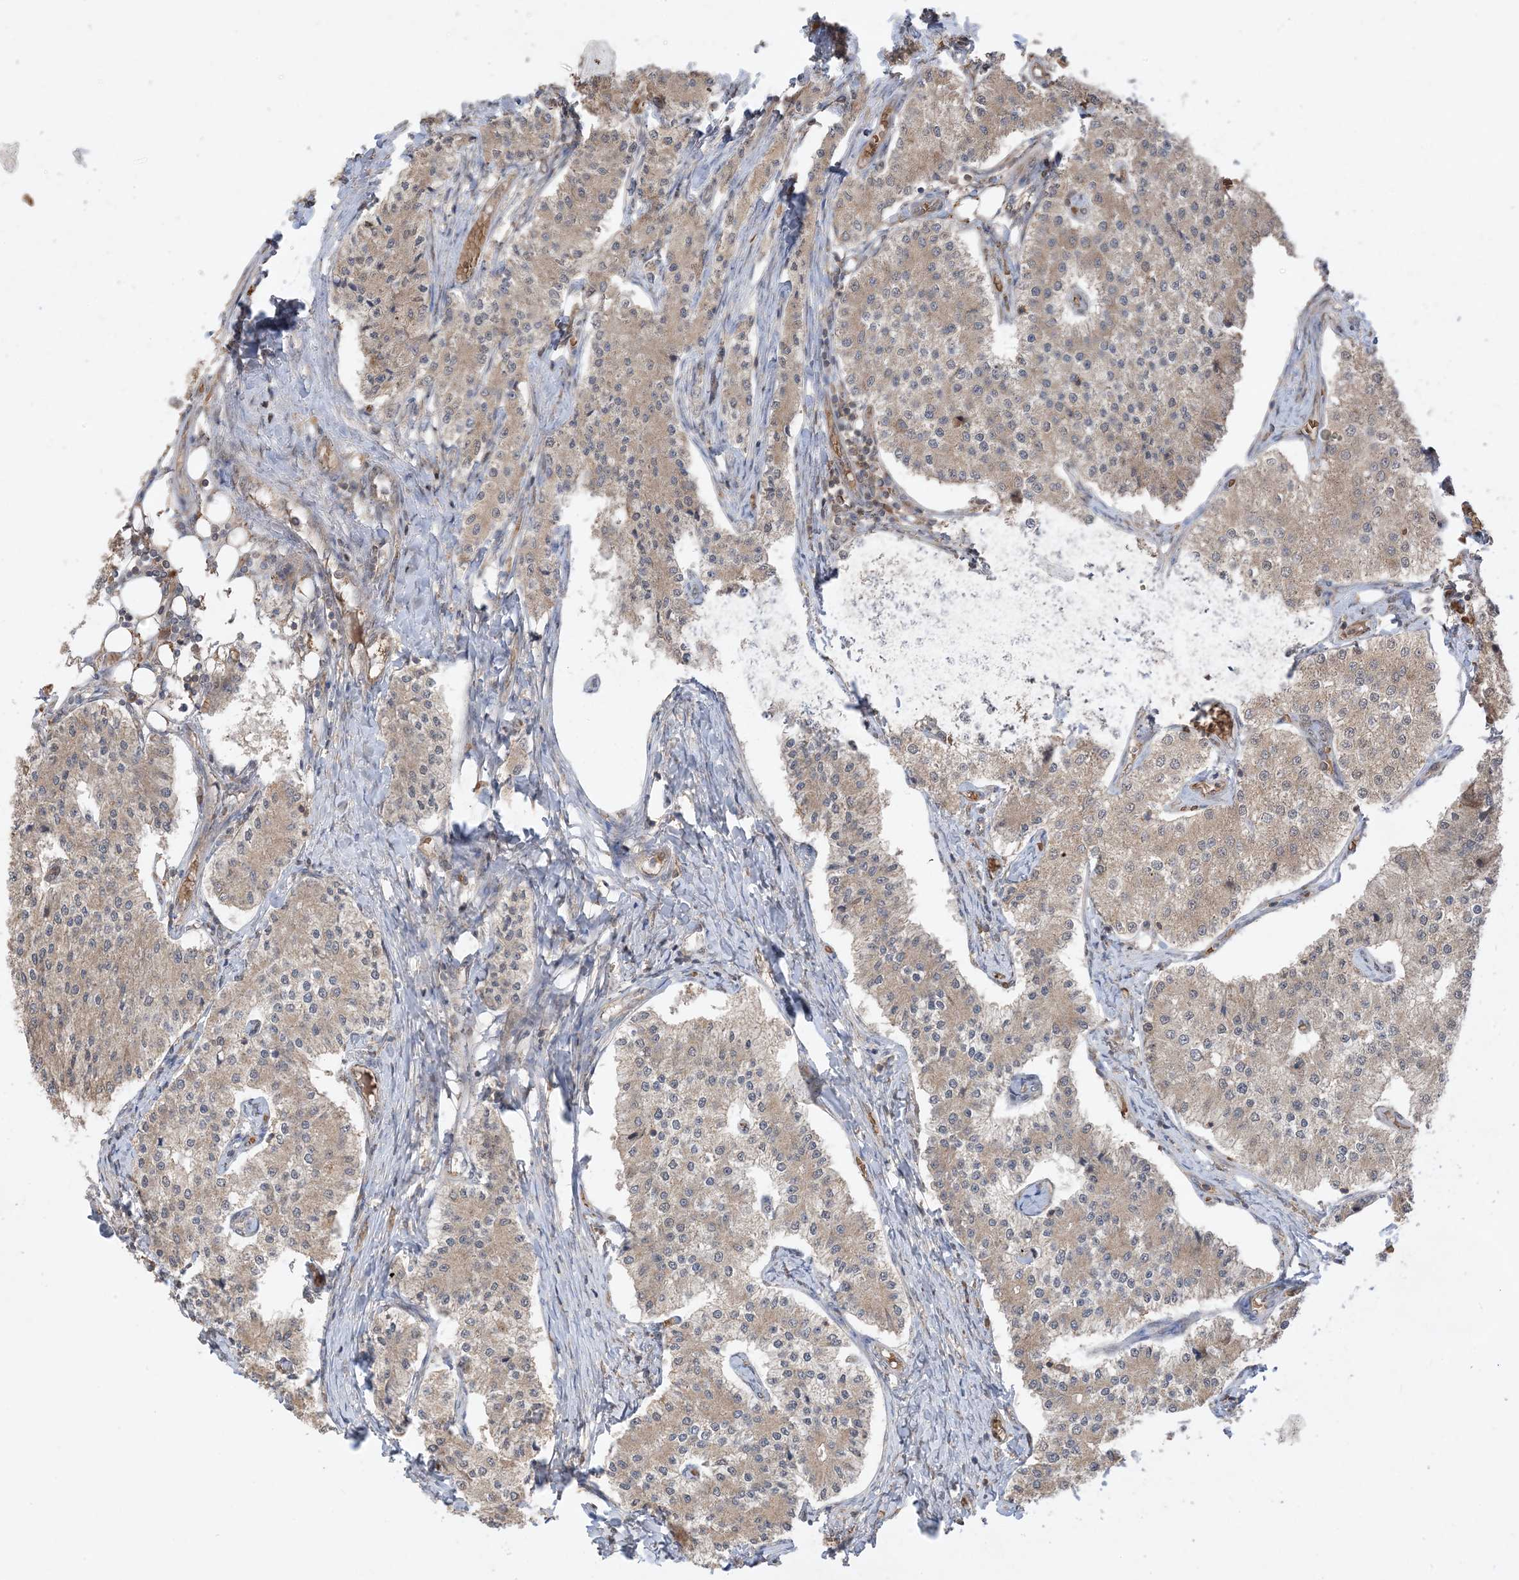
{"staining": {"intensity": "weak", "quantity": ">75%", "location": "cytoplasmic/membranous"}, "tissue": "carcinoid", "cell_type": "Tumor cells", "image_type": "cancer", "snomed": [{"axis": "morphology", "description": "Carcinoid, malignant, NOS"}, {"axis": "topography", "description": "Colon"}], "caption": "Immunohistochemical staining of malignant carcinoid demonstrates low levels of weak cytoplasmic/membranous positivity in approximately >75% of tumor cells.", "gene": "PUSL1", "patient": {"sex": "female", "age": 52}}